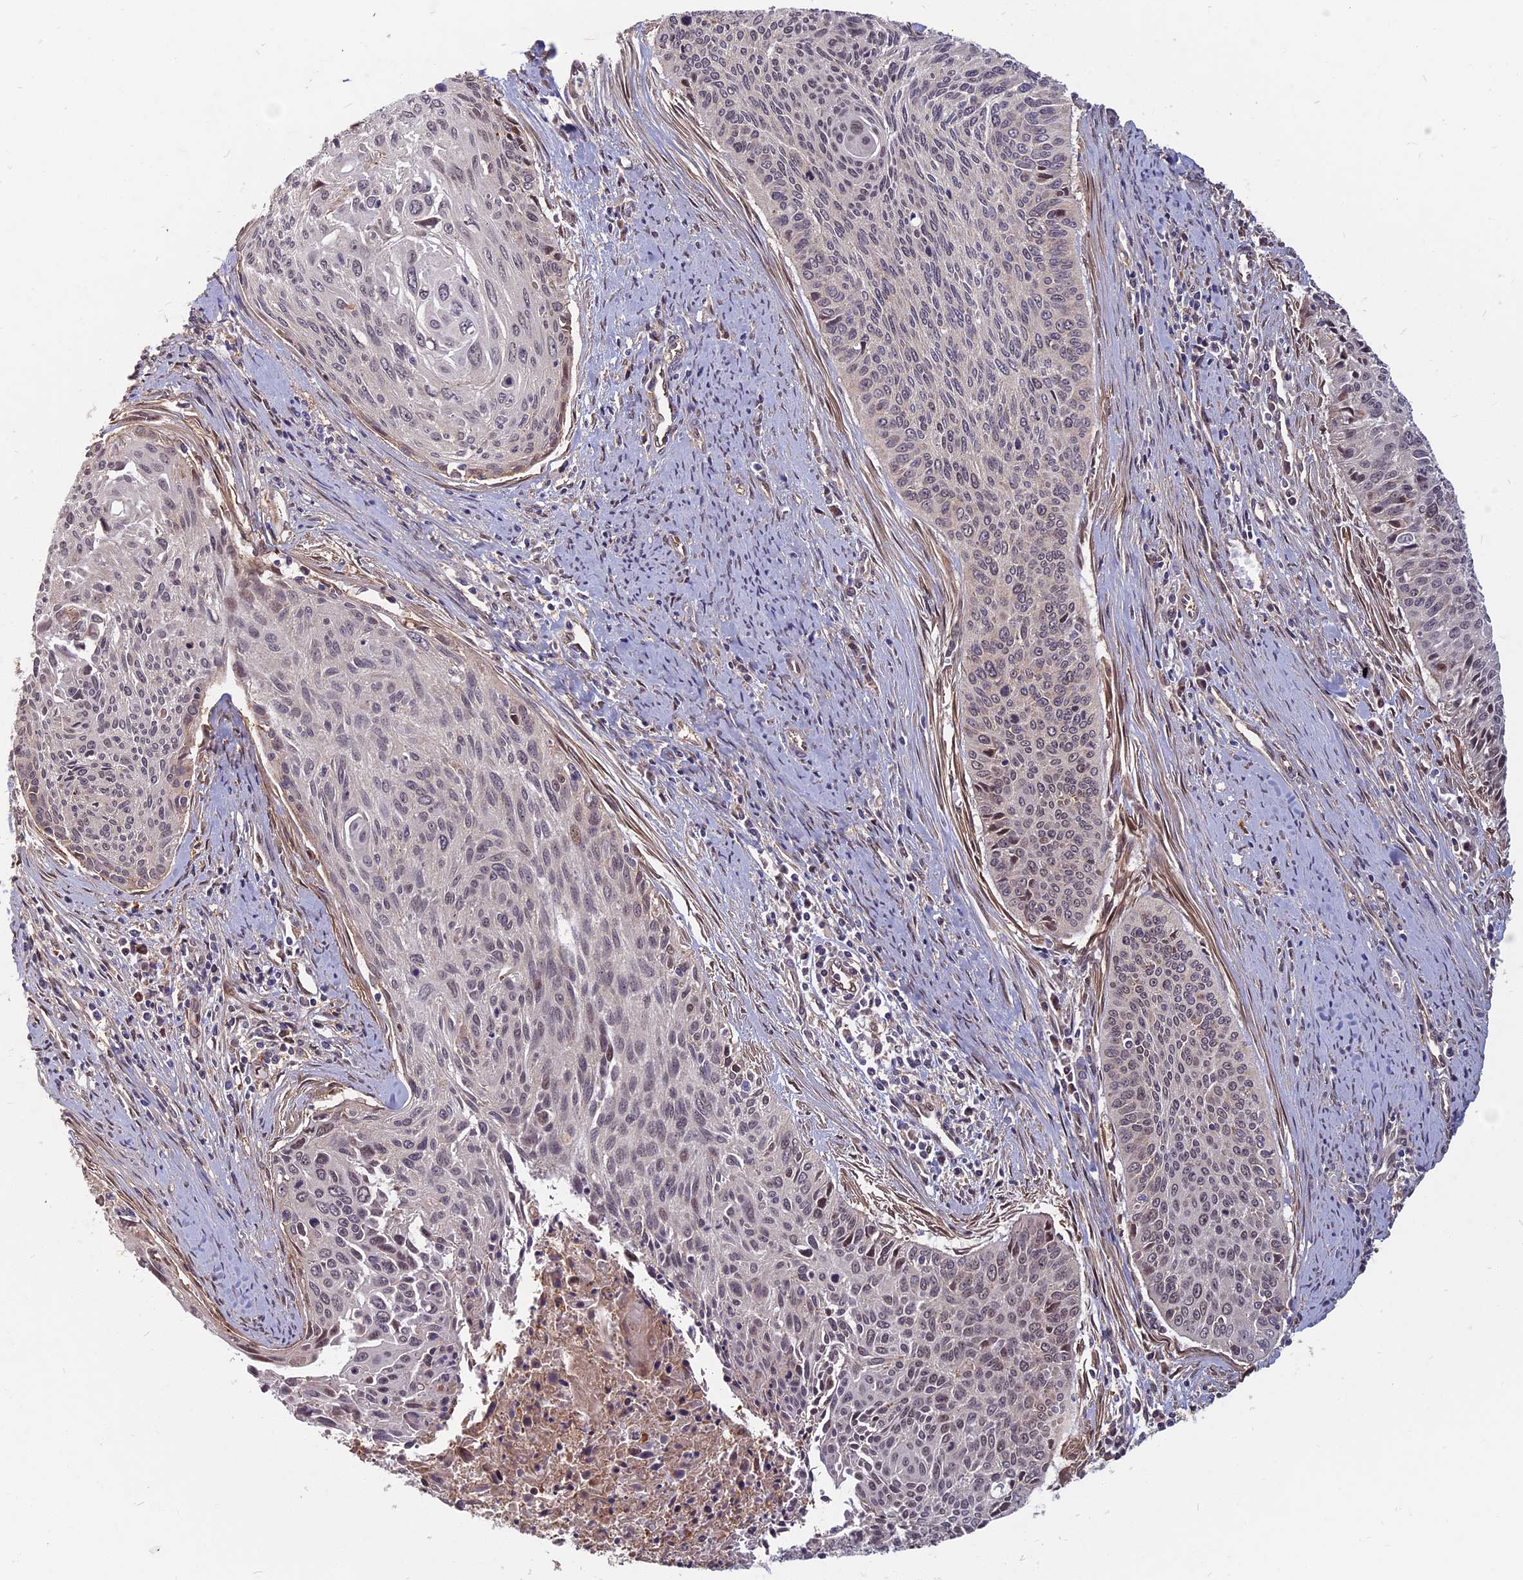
{"staining": {"intensity": "weak", "quantity": "25%-75%", "location": "nuclear"}, "tissue": "cervical cancer", "cell_type": "Tumor cells", "image_type": "cancer", "snomed": [{"axis": "morphology", "description": "Squamous cell carcinoma, NOS"}, {"axis": "topography", "description": "Cervix"}], "caption": "Immunohistochemistry (IHC) staining of cervical cancer, which demonstrates low levels of weak nuclear positivity in about 25%-75% of tumor cells indicating weak nuclear protein expression. The staining was performed using DAB (3,3'-diaminobenzidine) (brown) for protein detection and nuclei were counterstained in hematoxylin (blue).", "gene": "SPG11", "patient": {"sex": "female", "age": 55}}